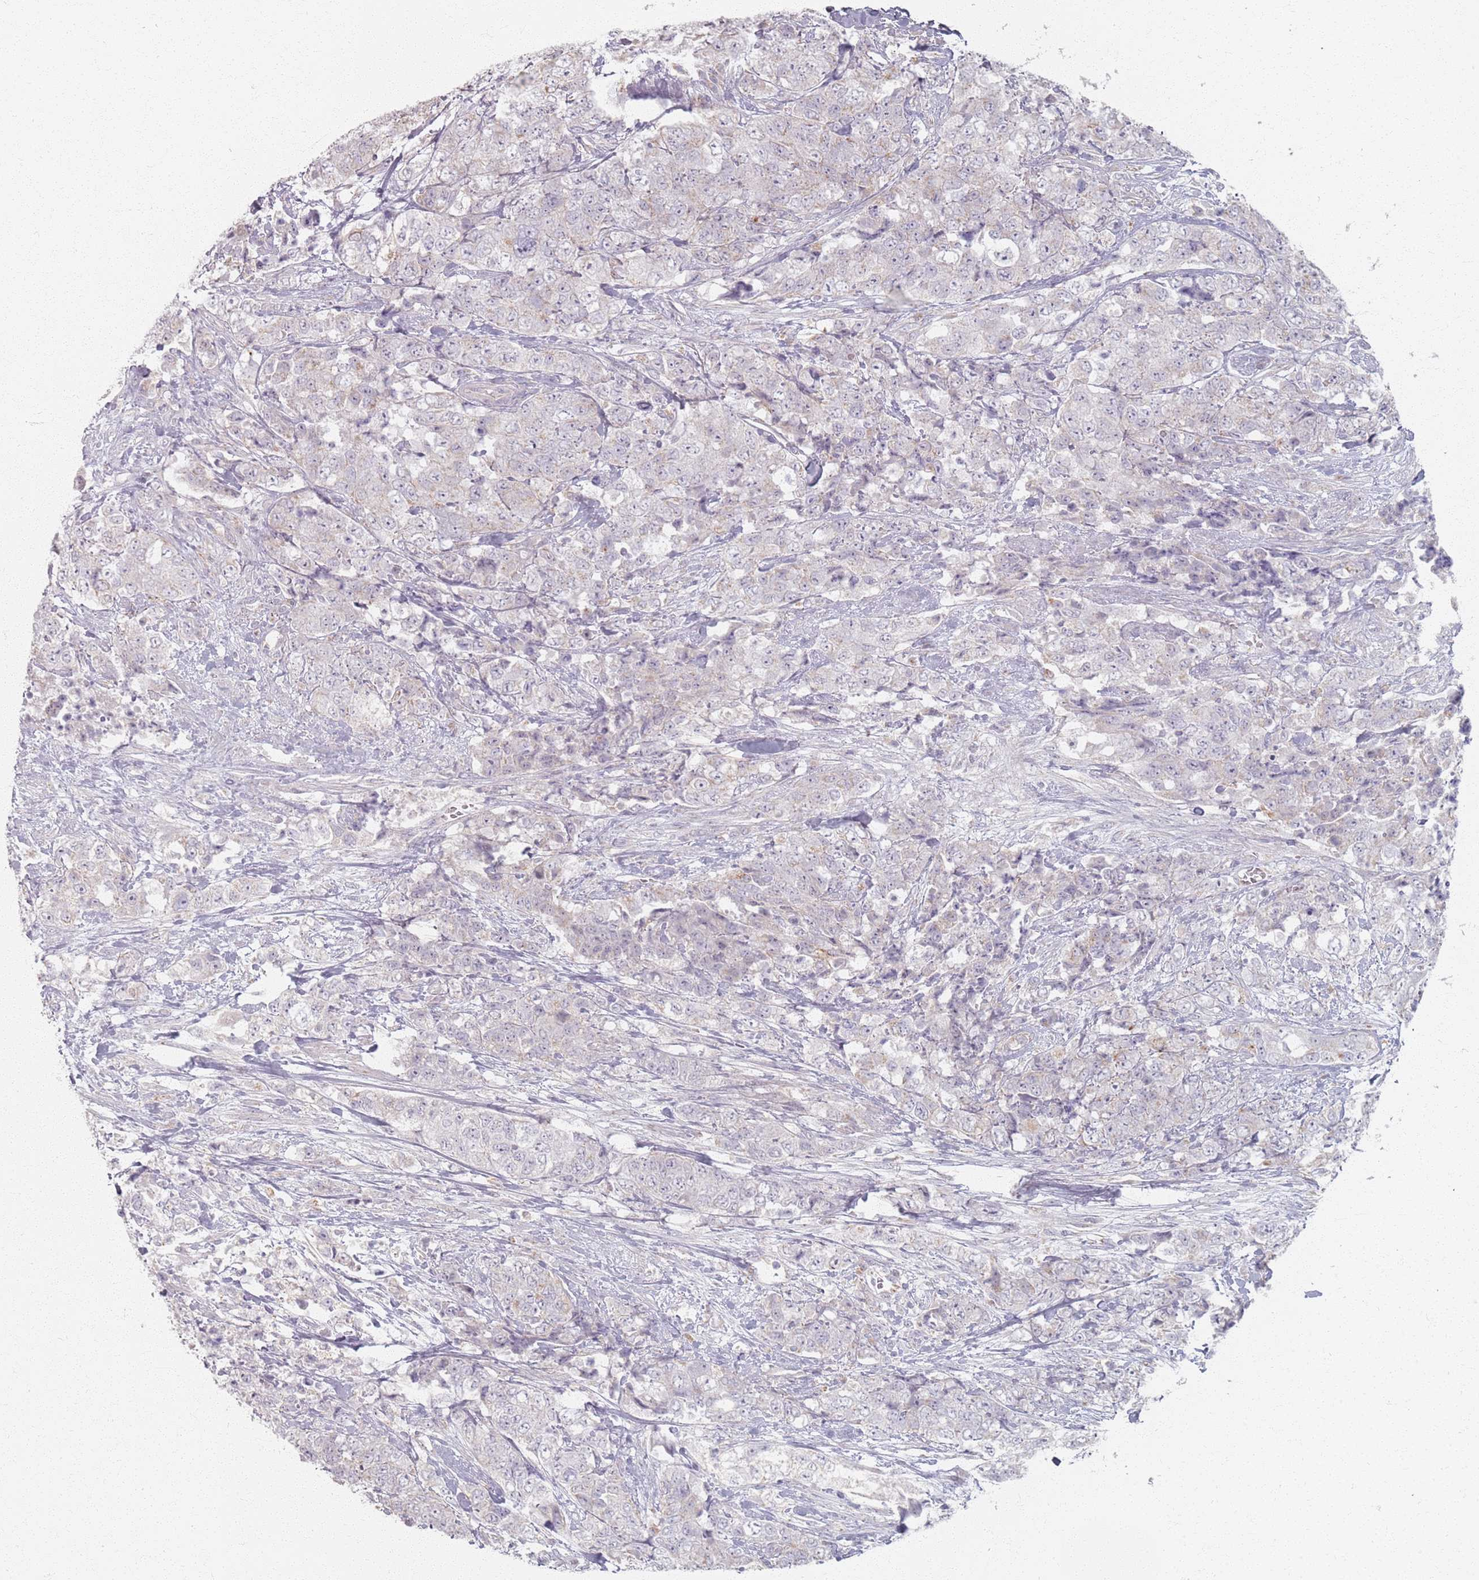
{"staining": {"intensity": "negative", "quantity": "none", "location": "none"}, "tissue": "urothelial cancer", "cell_type": "Tumor cells", "image_type": "cancer", "snomed": [{"axis": "morphology", "description": "Urothelial carcinoma, High grade"}, {"axis": "topography", "description": "Urinary bladder"}], "caption": "This is a photomicrograph of IHC staining of high-grade urothelial carcinoma, which shows no staining in tumor cells.", "gene": "PKD2L2", "patient": {"sex": "female", "age": 78}}